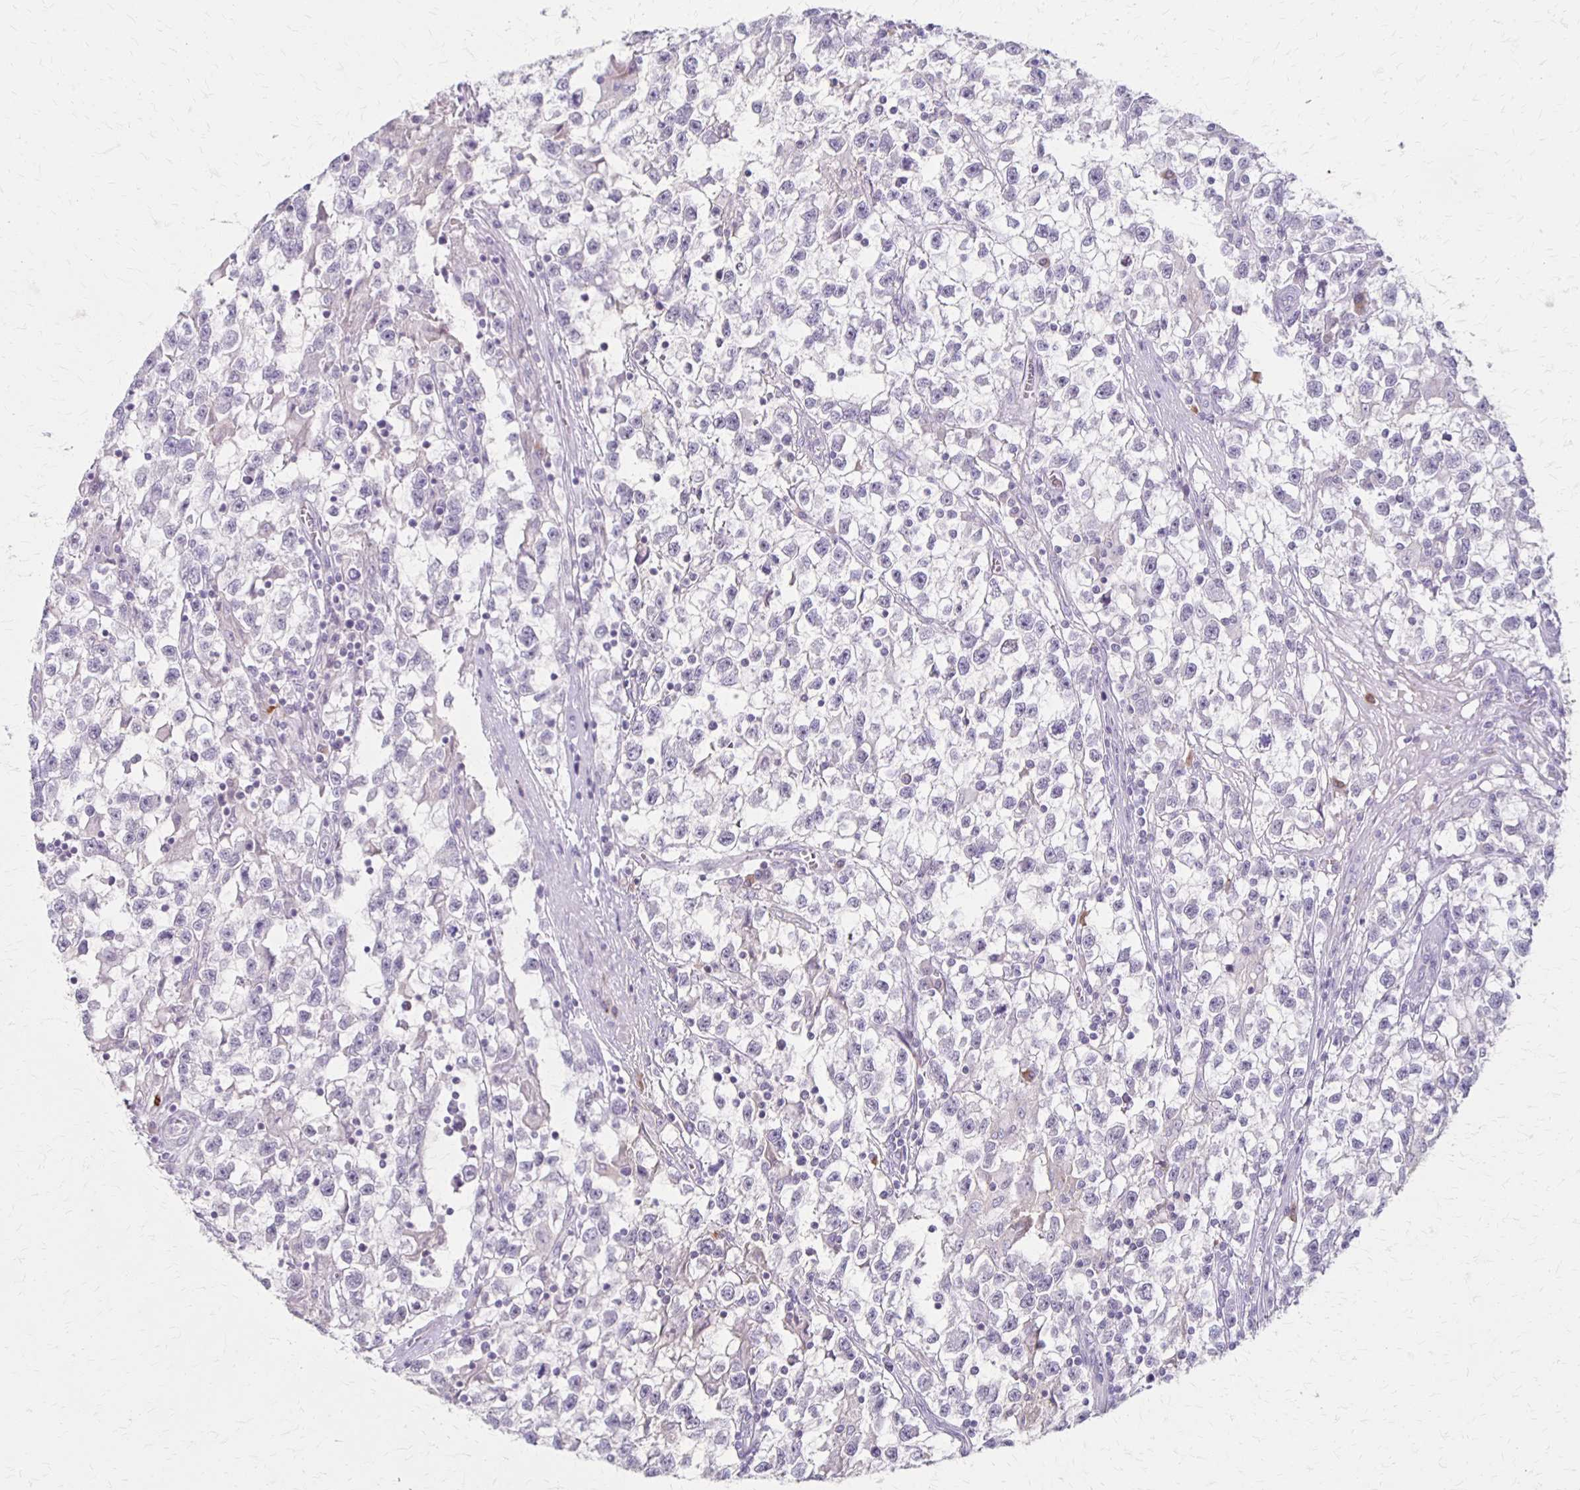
{"staining": {"intensity": "negative", "quantity": "none", "location": "none"}, "tissue": "testis cancer", "cell_type": "Tumor cells", "image_type": "cancer", "snomed": [{"axis": "morphology", "description": "Seminoma, NOS"}, {"axis": "topography", "description": "Testis"}], "caption": "The histopathology image demonstrates no staining of tumor cells in testis cancer (seminoma).", "gene": "SLC35E2B", "patient": {"sex": "male", "age": 31}}